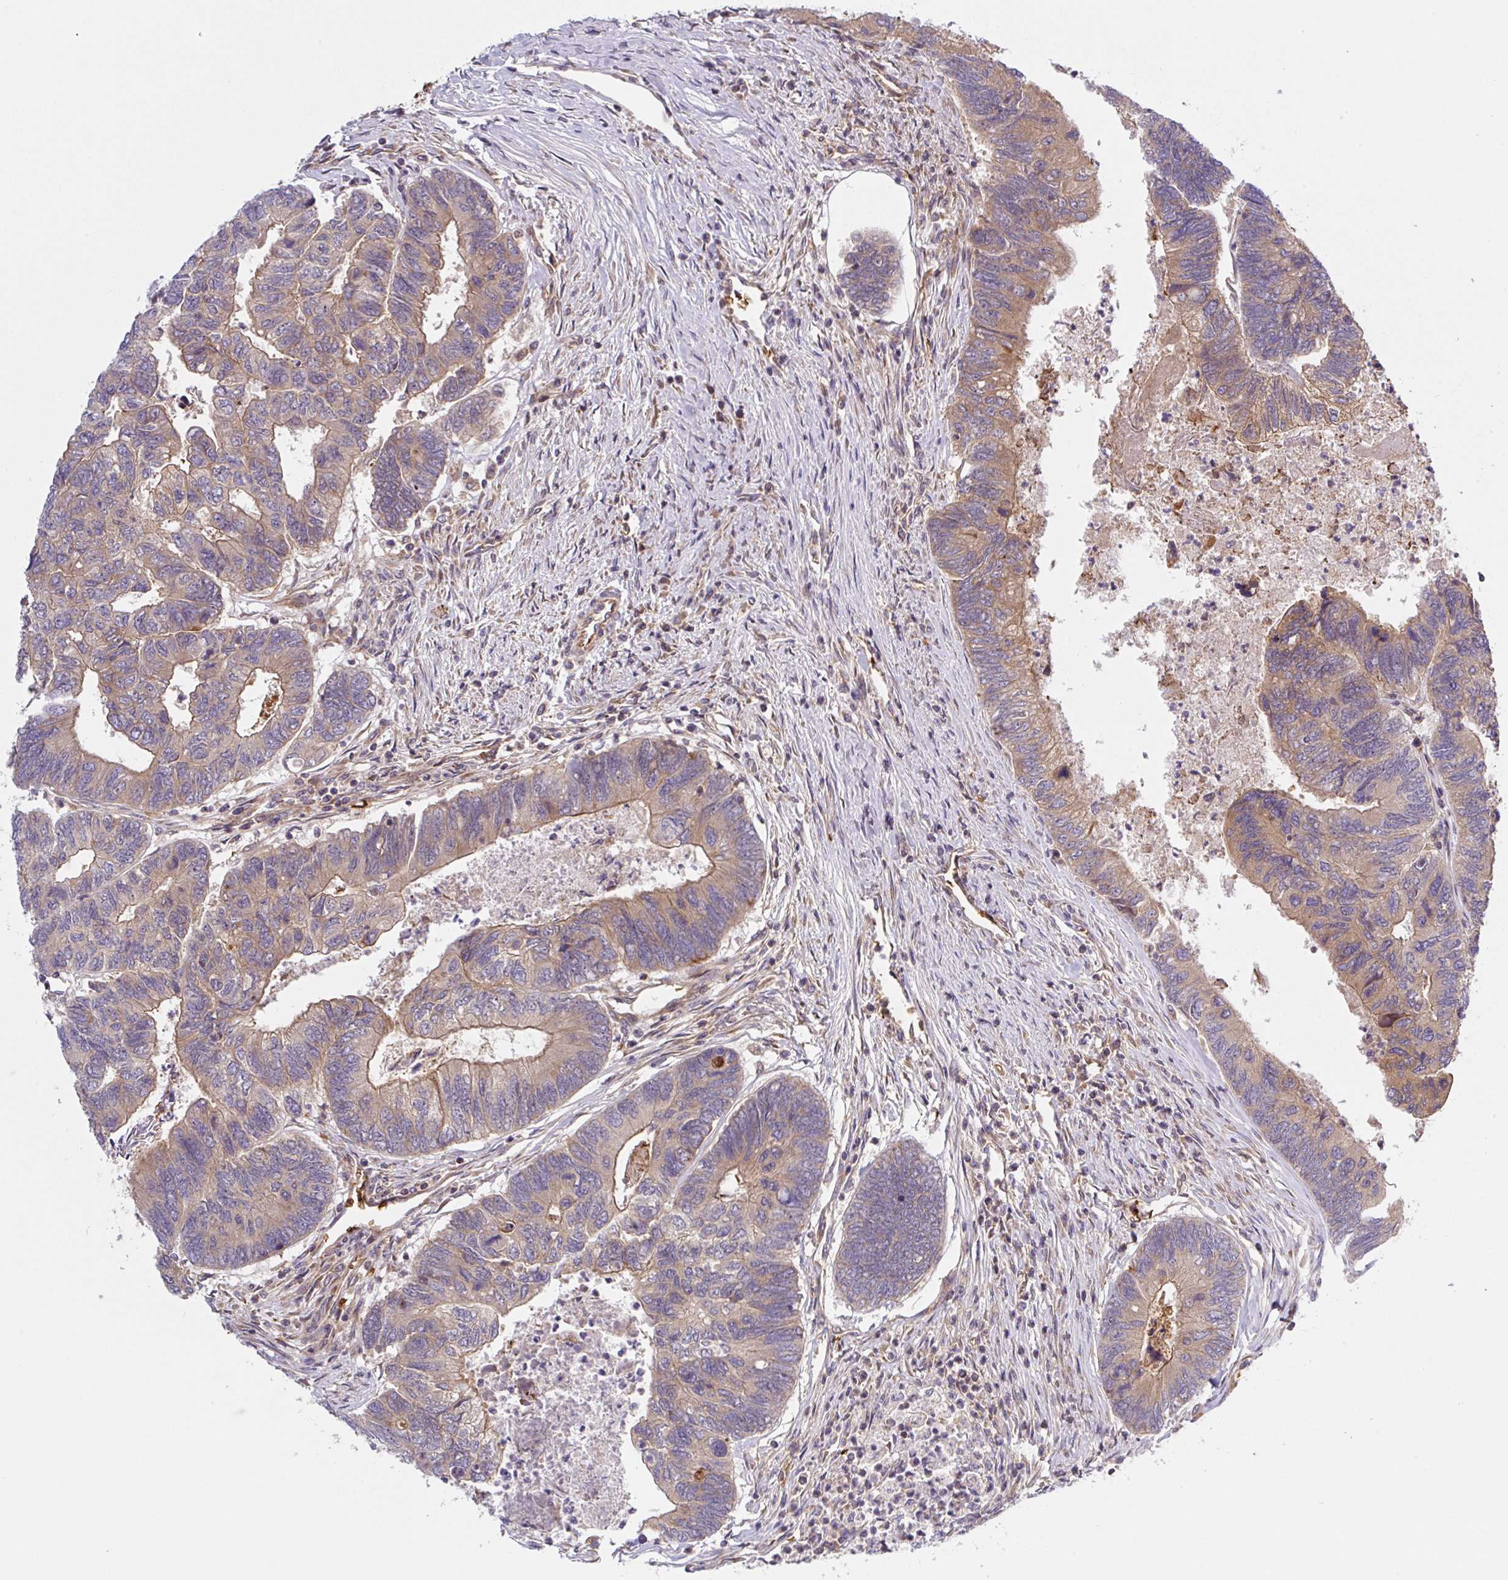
{"staining": {"intensity": "moderate", "quantity": "25%-75%", "location": "cytoplasmic/membranous"}, "tissue": "colorectal cancer", "cell_type": "Tumor cells", "image_type": "cancer", "snomed": [{"axis": "morphology", "description": "Adenocarcinoma, NOS"}, {"axis": "topography", "description": "Colon"}], "caption": "This micrograph reveals immunohistochemistry staining of human colorectal cancer, with medium moderate cytoplasmic/membranous expression in approximately 25%-75% of tumor cells.", "gene": "APOBEC3D", "patient": {"sex": "female", "age": 67}}